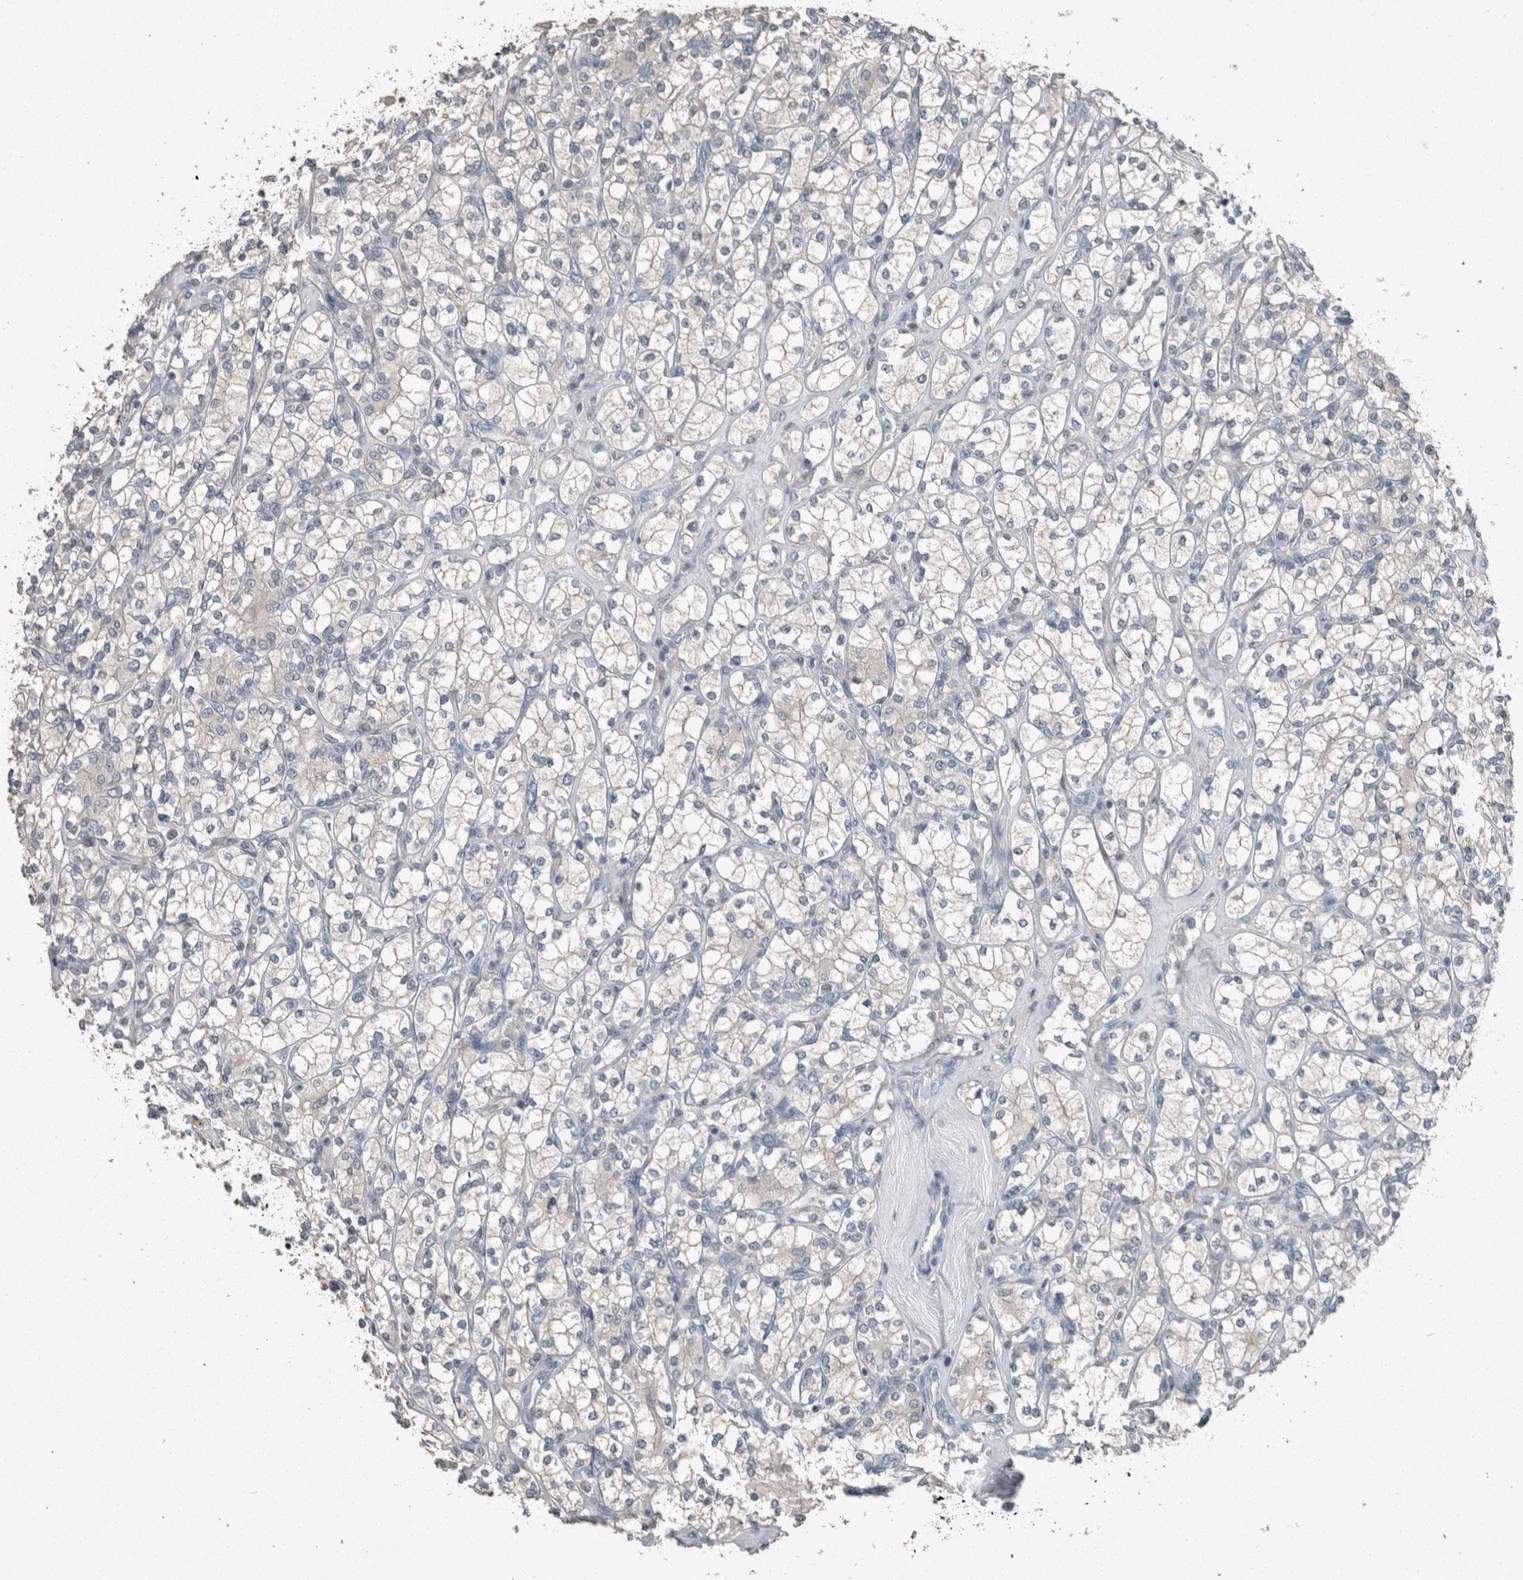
{"staining": {"intensity": "negative", "quantity": "none", "location": "none"}, "tissue": "renal cancer", "cell_type": "Tumor cells", "image_type": "cancer", "snomed": [{"axis": "morphology", "description": "Adenocarcinoma, NOS"}, {"axis": "topography", "description": "Kidney"}], "caption": "This is an IHC histopathology image of renal adenocarcinoma. There is no expression in tumor cells.", "gene": "KNTC1", "patient": {"sex": "male", "age": 77}}